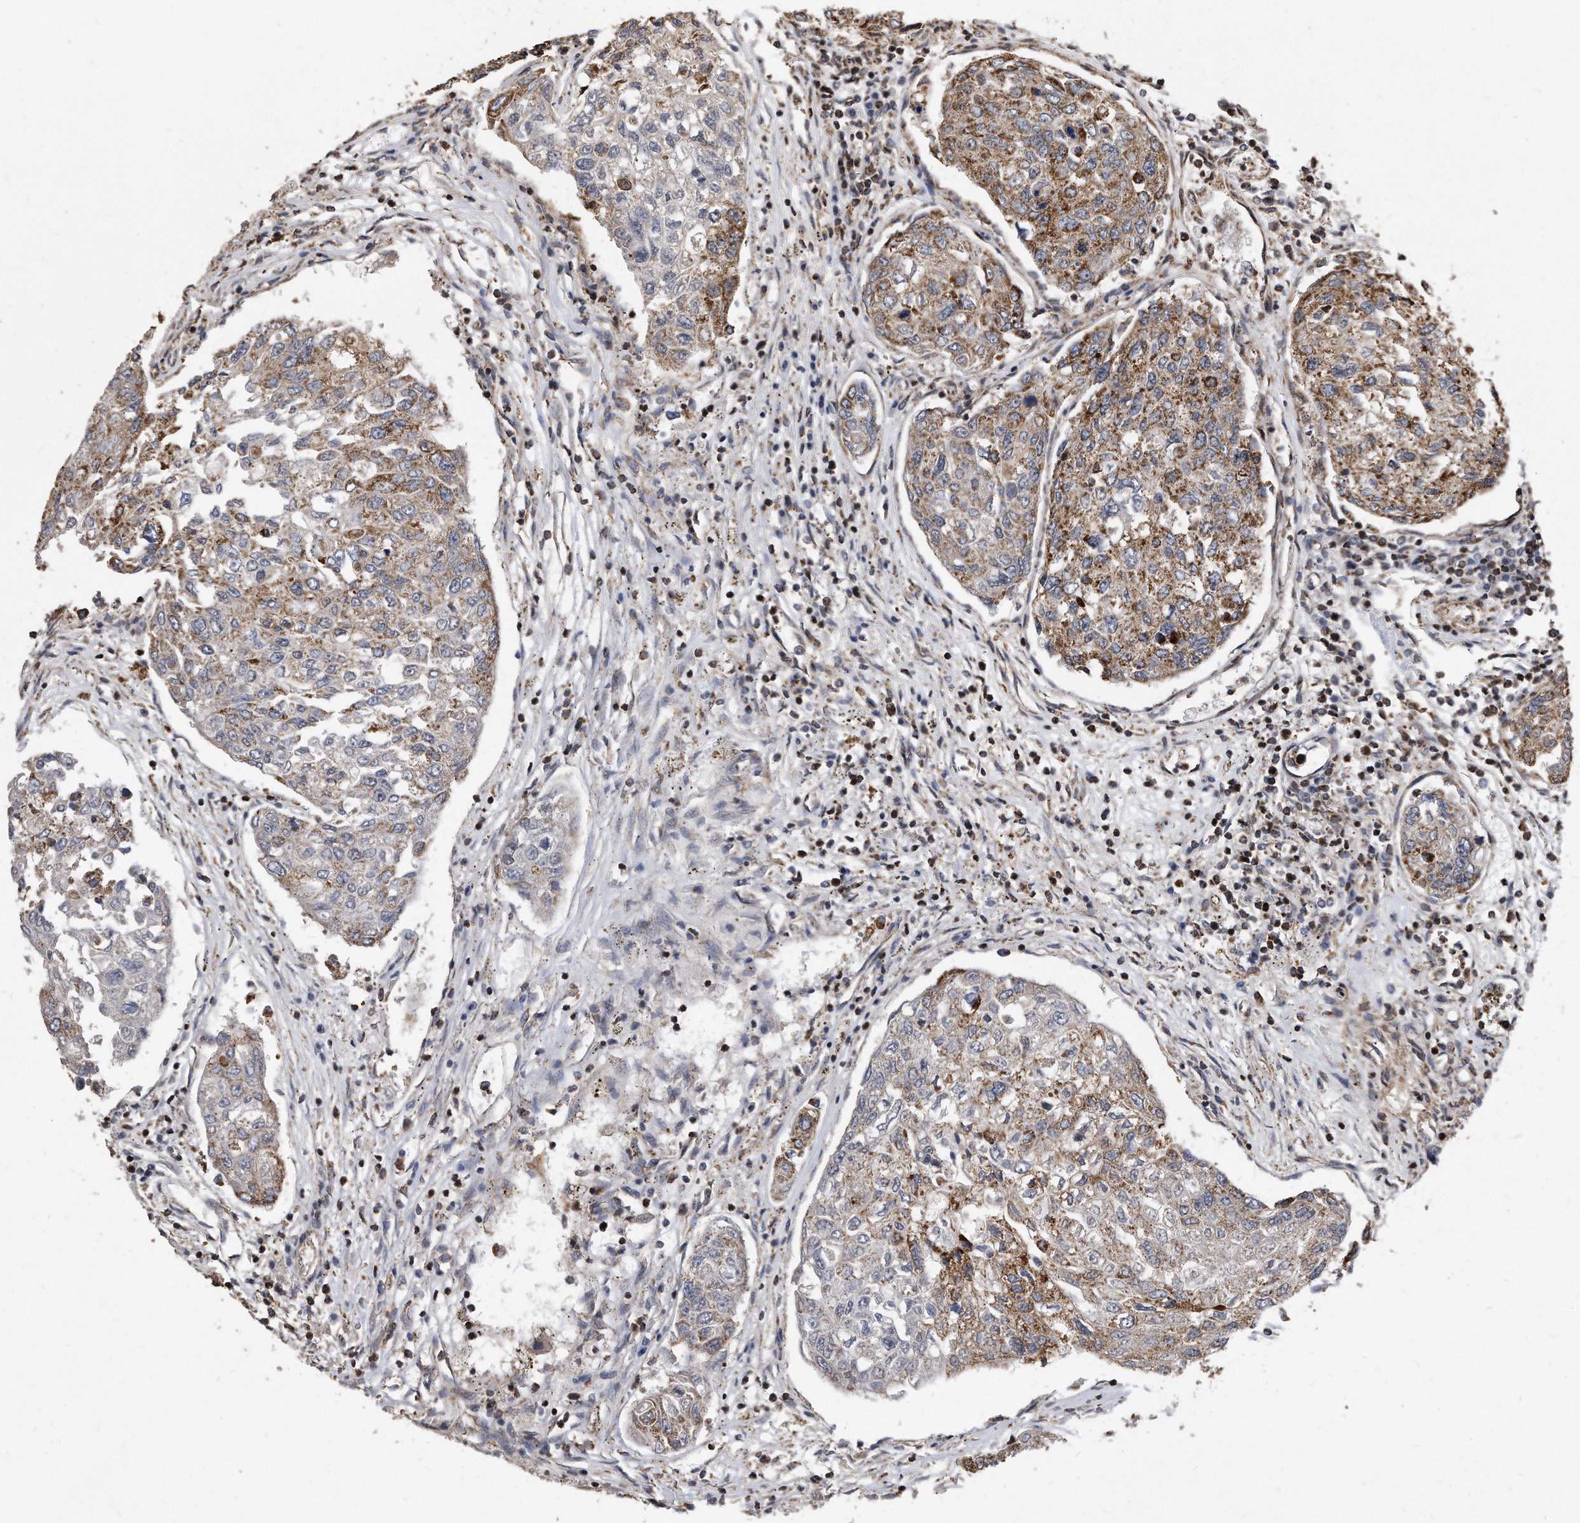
{"staining": {"intensity": "moderate", "quantity": "25%-75%", "location": "cytoplasmic/membranous"}, "tissue": "urothelial cancer", "cell_type": "Tumor cells", "image_type": "cancer", "snomed": [{"axis": "morphology", "description": "Urothelial carcinoma, High grade"}, {"axis": "topography", "description": "Lymph node"}, {"axis": "topography", "description": "Urinary bladder"}], "caption": "This image demonstrates urothelial cancer stained with IHC to label a protein in brown. The cytoplasmic/membranous of tumor cells show moderate positivity for the protein. Nuclei are counter-stained blue.", "gene": "DUSP22", "patient": {"sex": "male", "age": 51}}